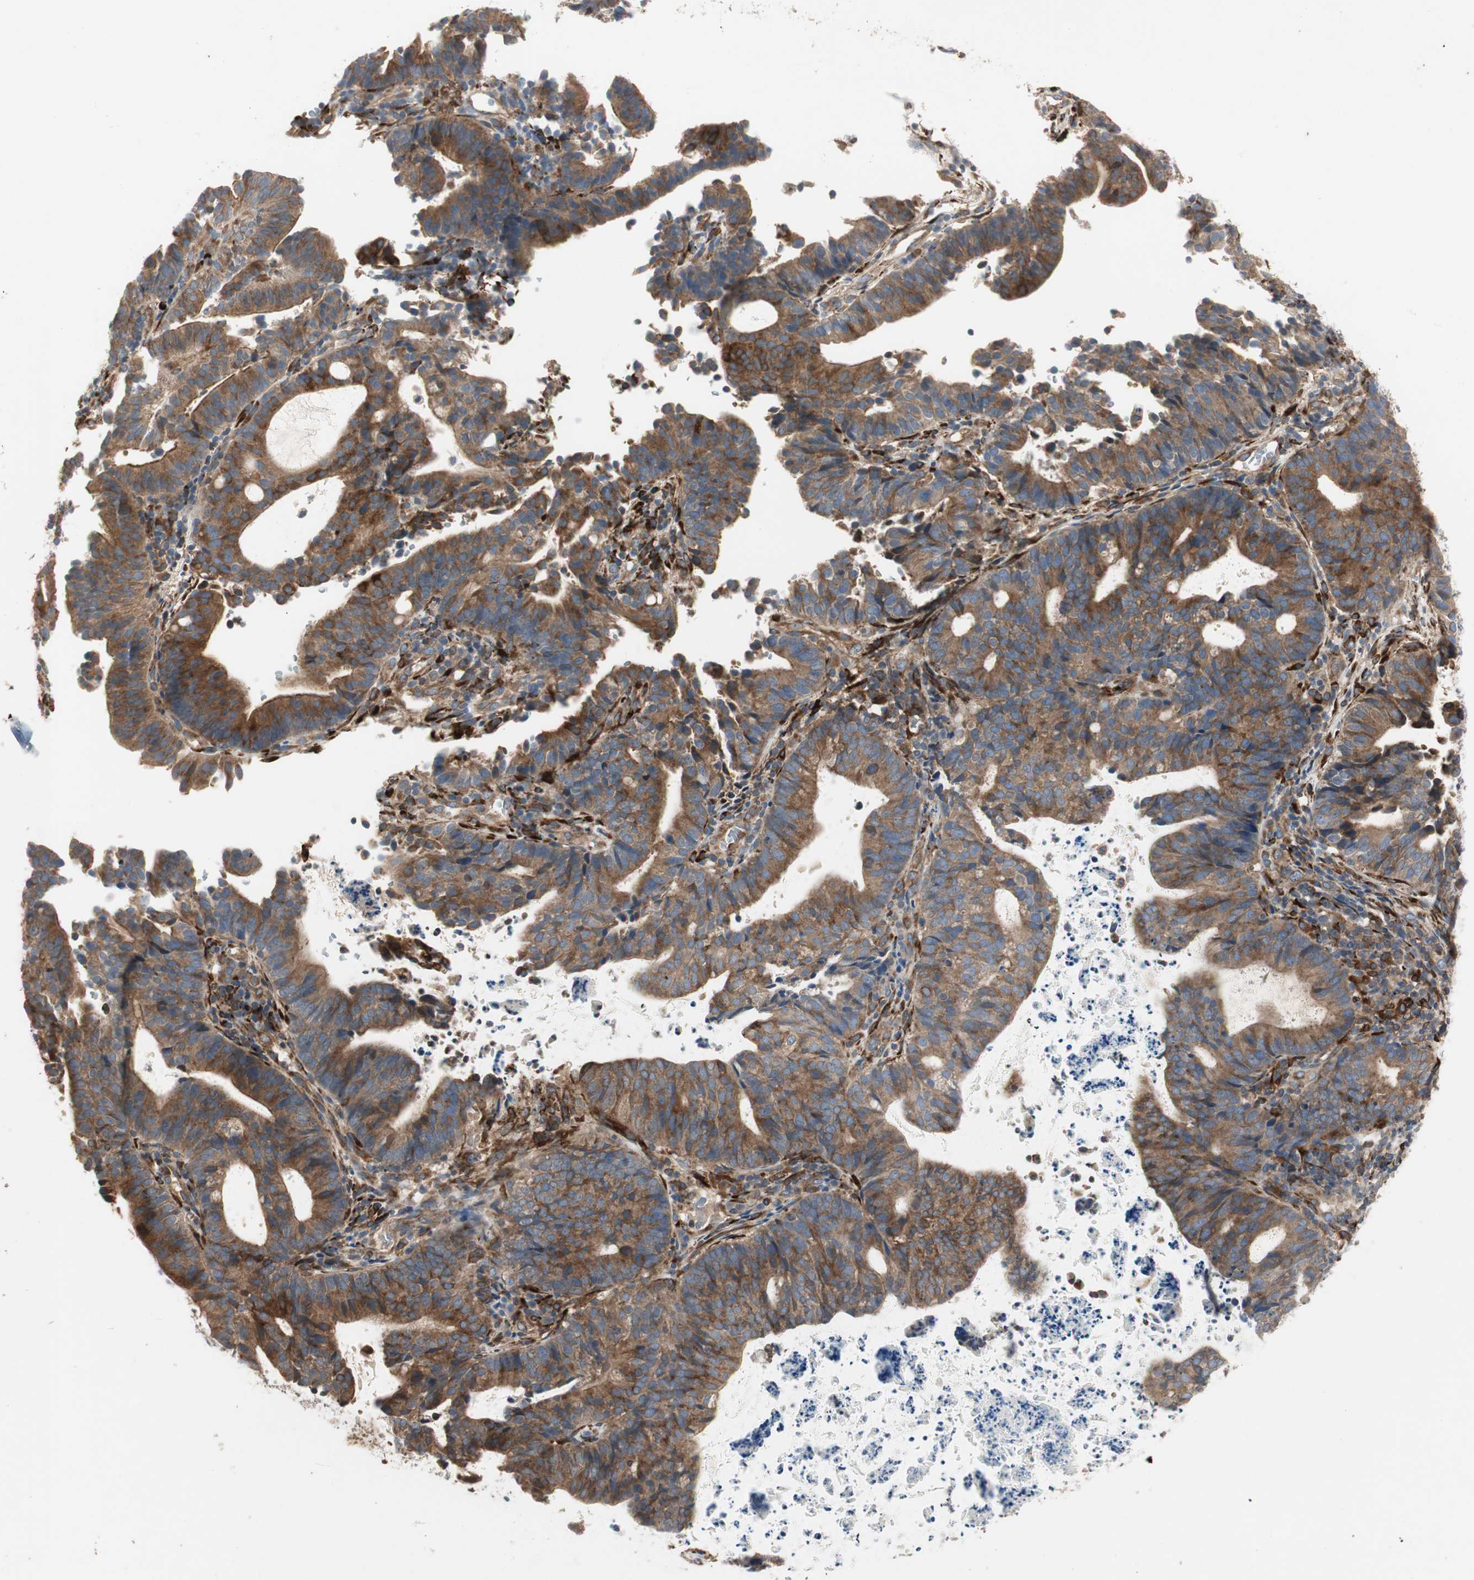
{"staining": {"intensity": "moderate", "quantity": ">75%", "location": "cytoplasmic/membranous"}, "tissue": "endometrial cancer", "cell_type": "Tumor cells", "image_type": "cancer", "snomed": [{"axis": "morphology", "description": "Adenocarcinoma, NOS"}, {"axis": "topography", "description": "Uterus"}], "caption": "A medium amount of moderate cytoplasmic/membranous expression is identified in about >75% of tumor cells in endometrial cancer (adenocarcinoma) tissue.", "gene": "H6PD", "patient": {"sex": "female", "age": 83}}